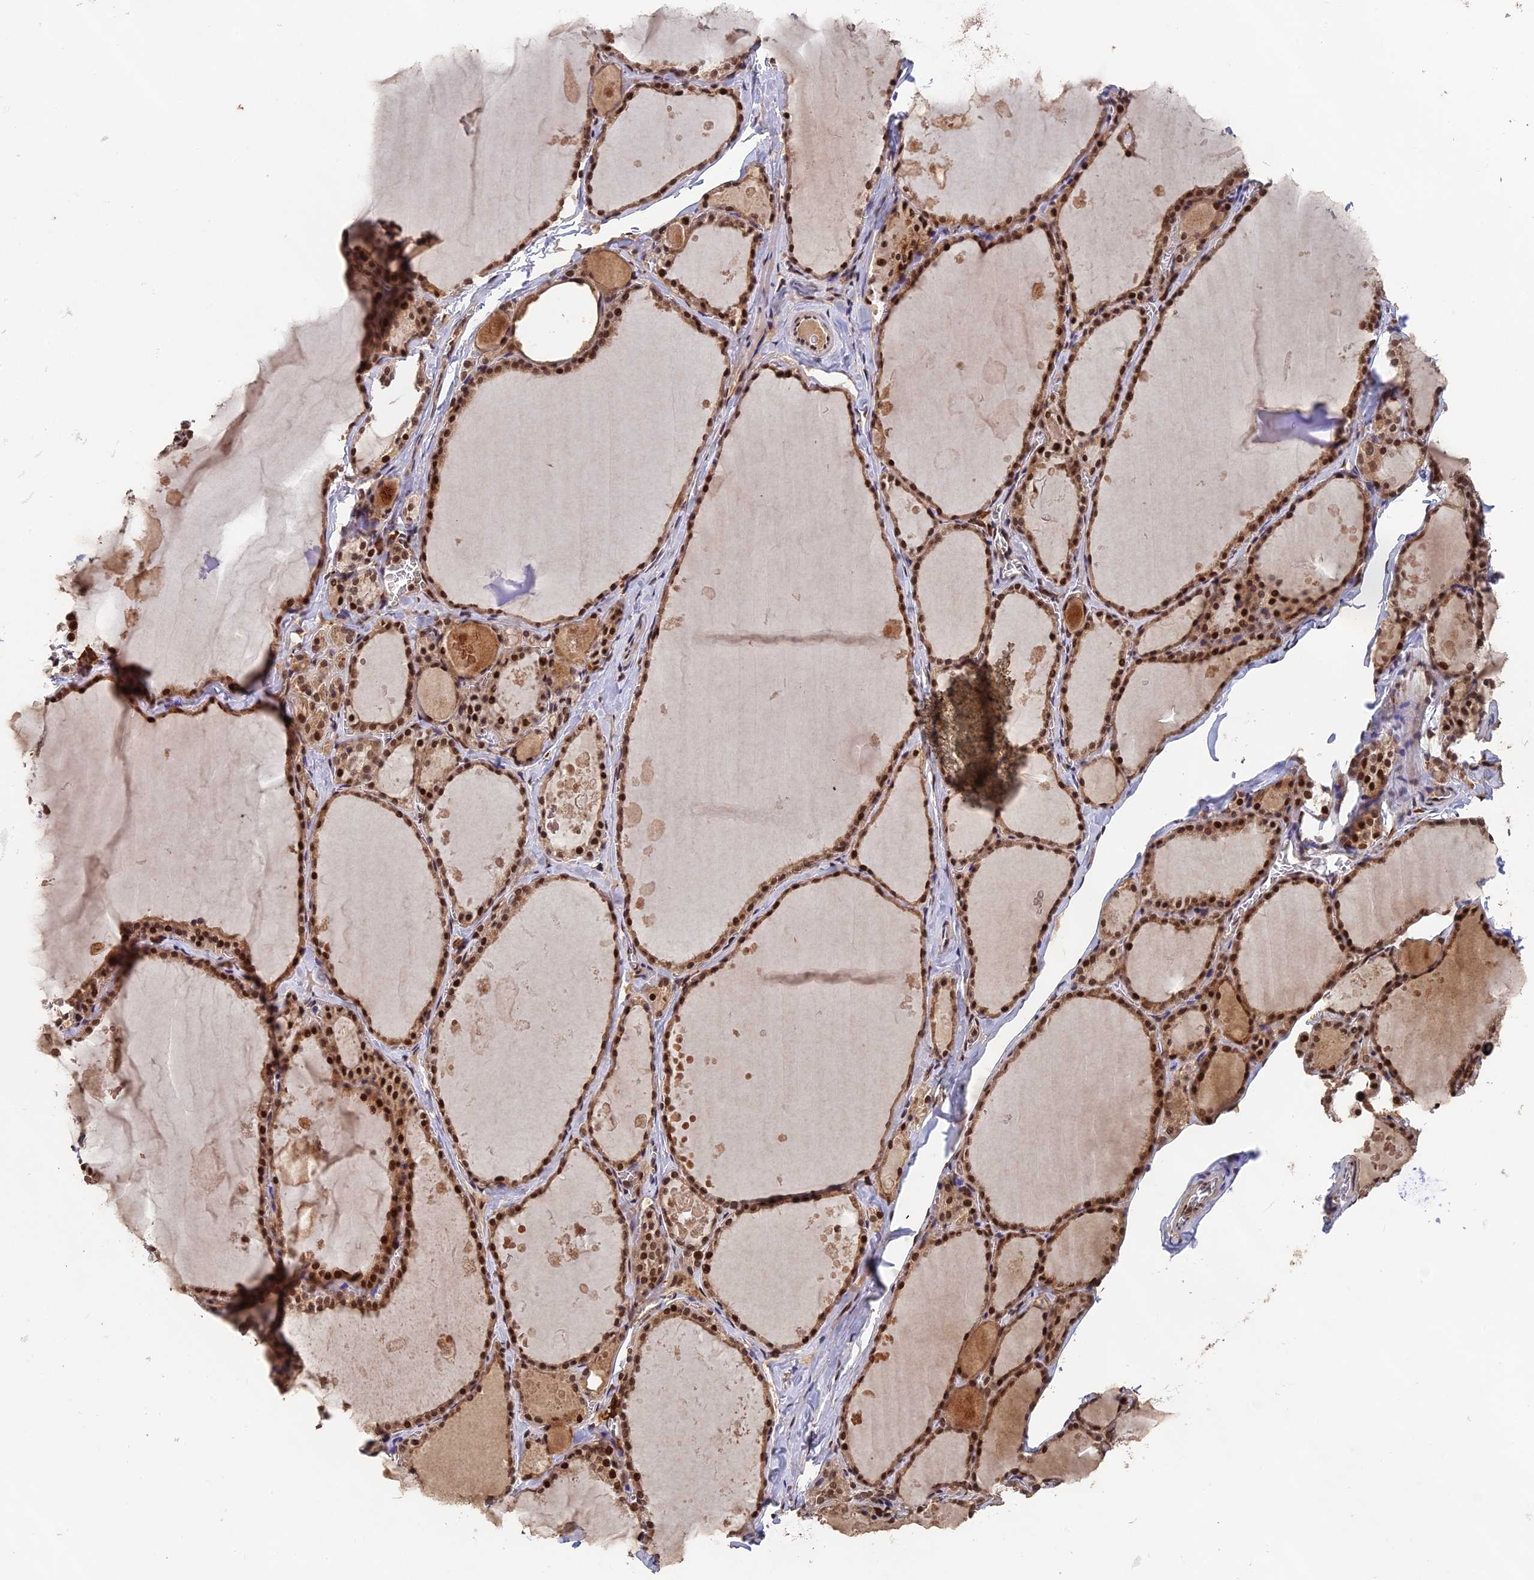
{"staining": {"intensity": "moderate", "quantity": ">75%", "location": "cytoplasmic/membranous,nuclear"}, "tissue": "thyroid gland", "cell_type": "Glandular cells", "image_type": "normal", "snomed": [{"axis": "morphology", "description": "Normal tissue, NOS"}, {"axis": "topography", "description": "Thyroid gland"}], "caption": "Approximately >75% of glandular cells in unremarkable human thyroid gland show moderate cytoplasmic/membranous,nuclear protein positivity as visualized by brown immunohistochemical staining.", "gene": "OSBPL1A", "patient": {"sex": "male", "age": 56}}